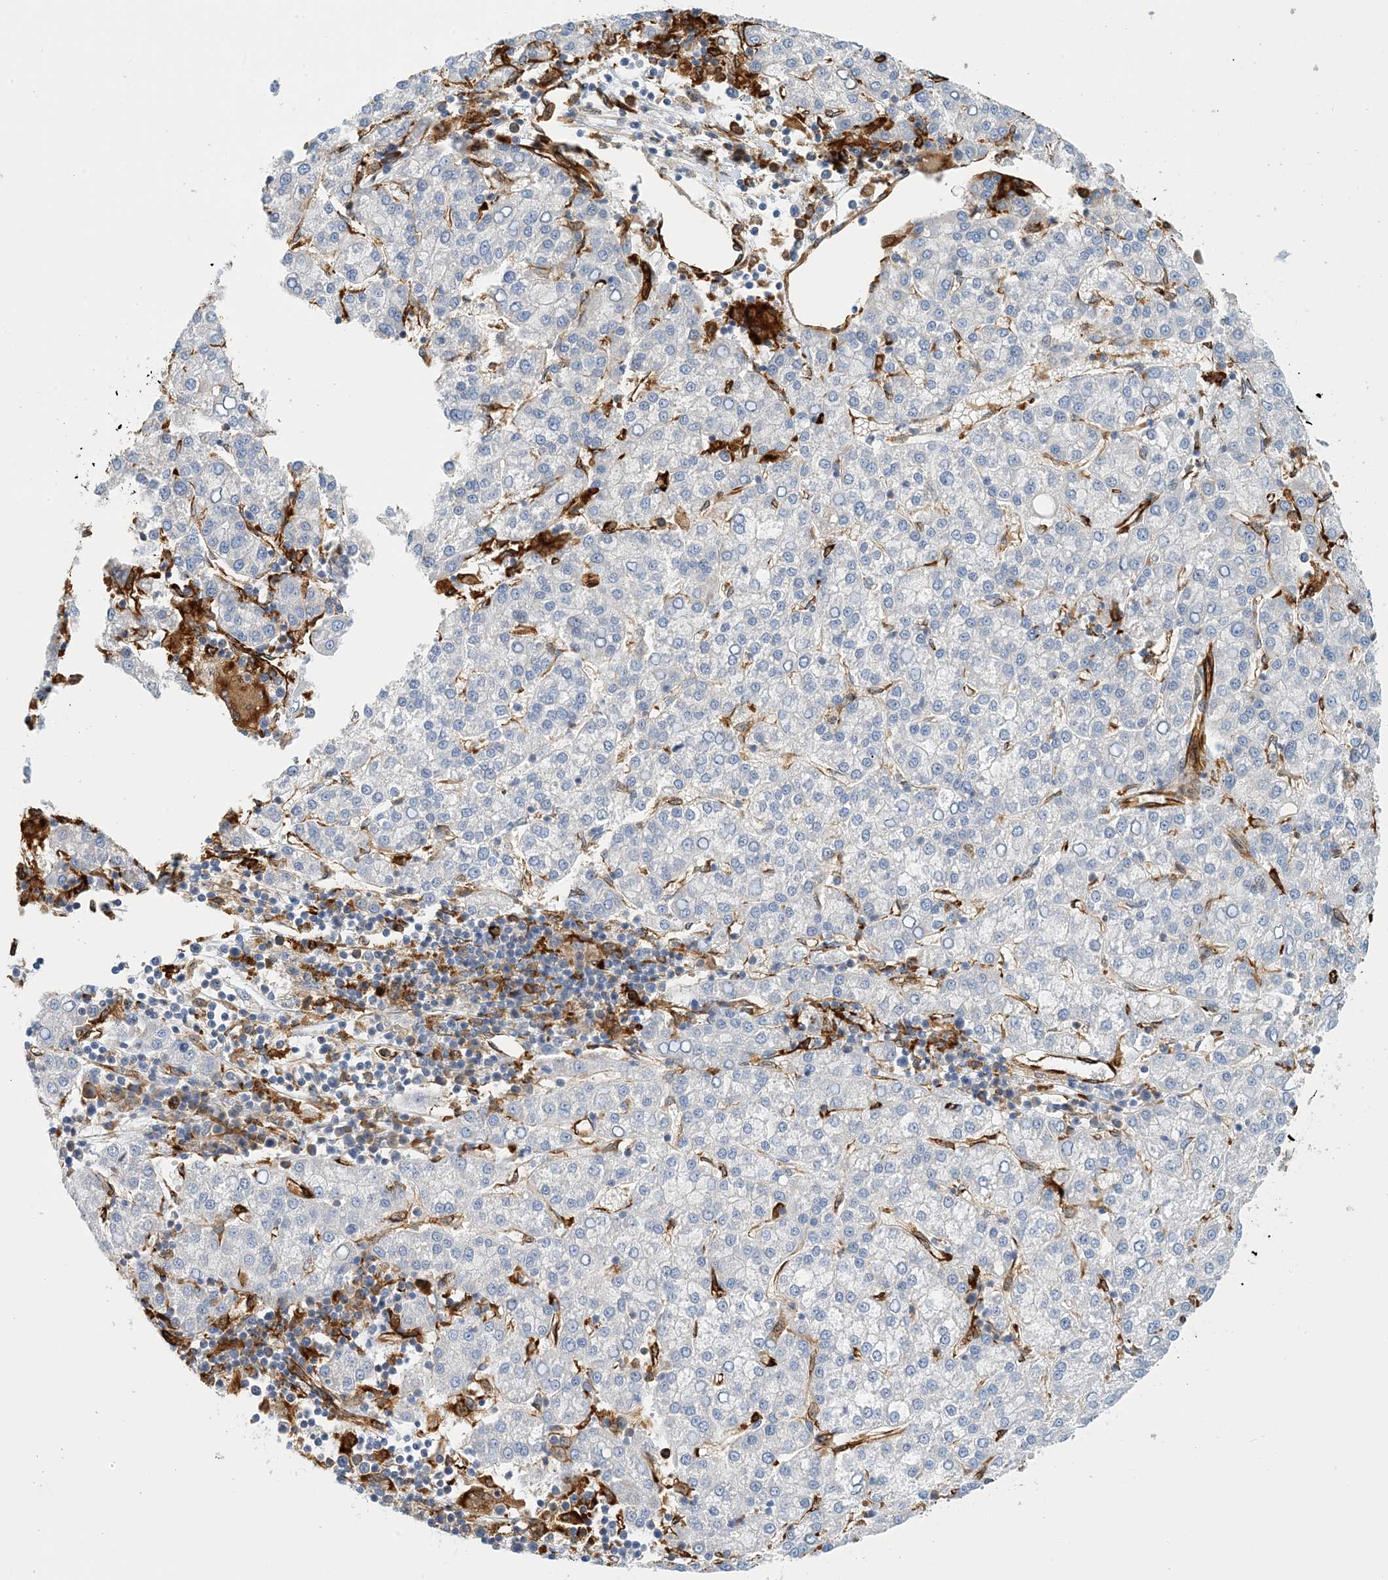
{"staining": {"intensity": "negative", "quantity": "none", "location": "none"}, "tissue": "liver cancer", "cell_type": "Tumor cells", "image_type": "cancer", "snomed": [{"axis": "morphology", "description": "Carcinoma, Hepatocellular, NOS"}, {"axis": "topography", "description": "Liver"}], "caption": "High power microscopy image of an immunohistochemistry (IHC) image of hepatocellular carcinoma (liver), revealing no significant staining in tumor cells. (DAB (3,3'-diaminobenzidine) IHC visualized using brightfield microscopy, high magnification).", "gene": "PCDHA2", "patient": {"sex": "female", "age": 58}}